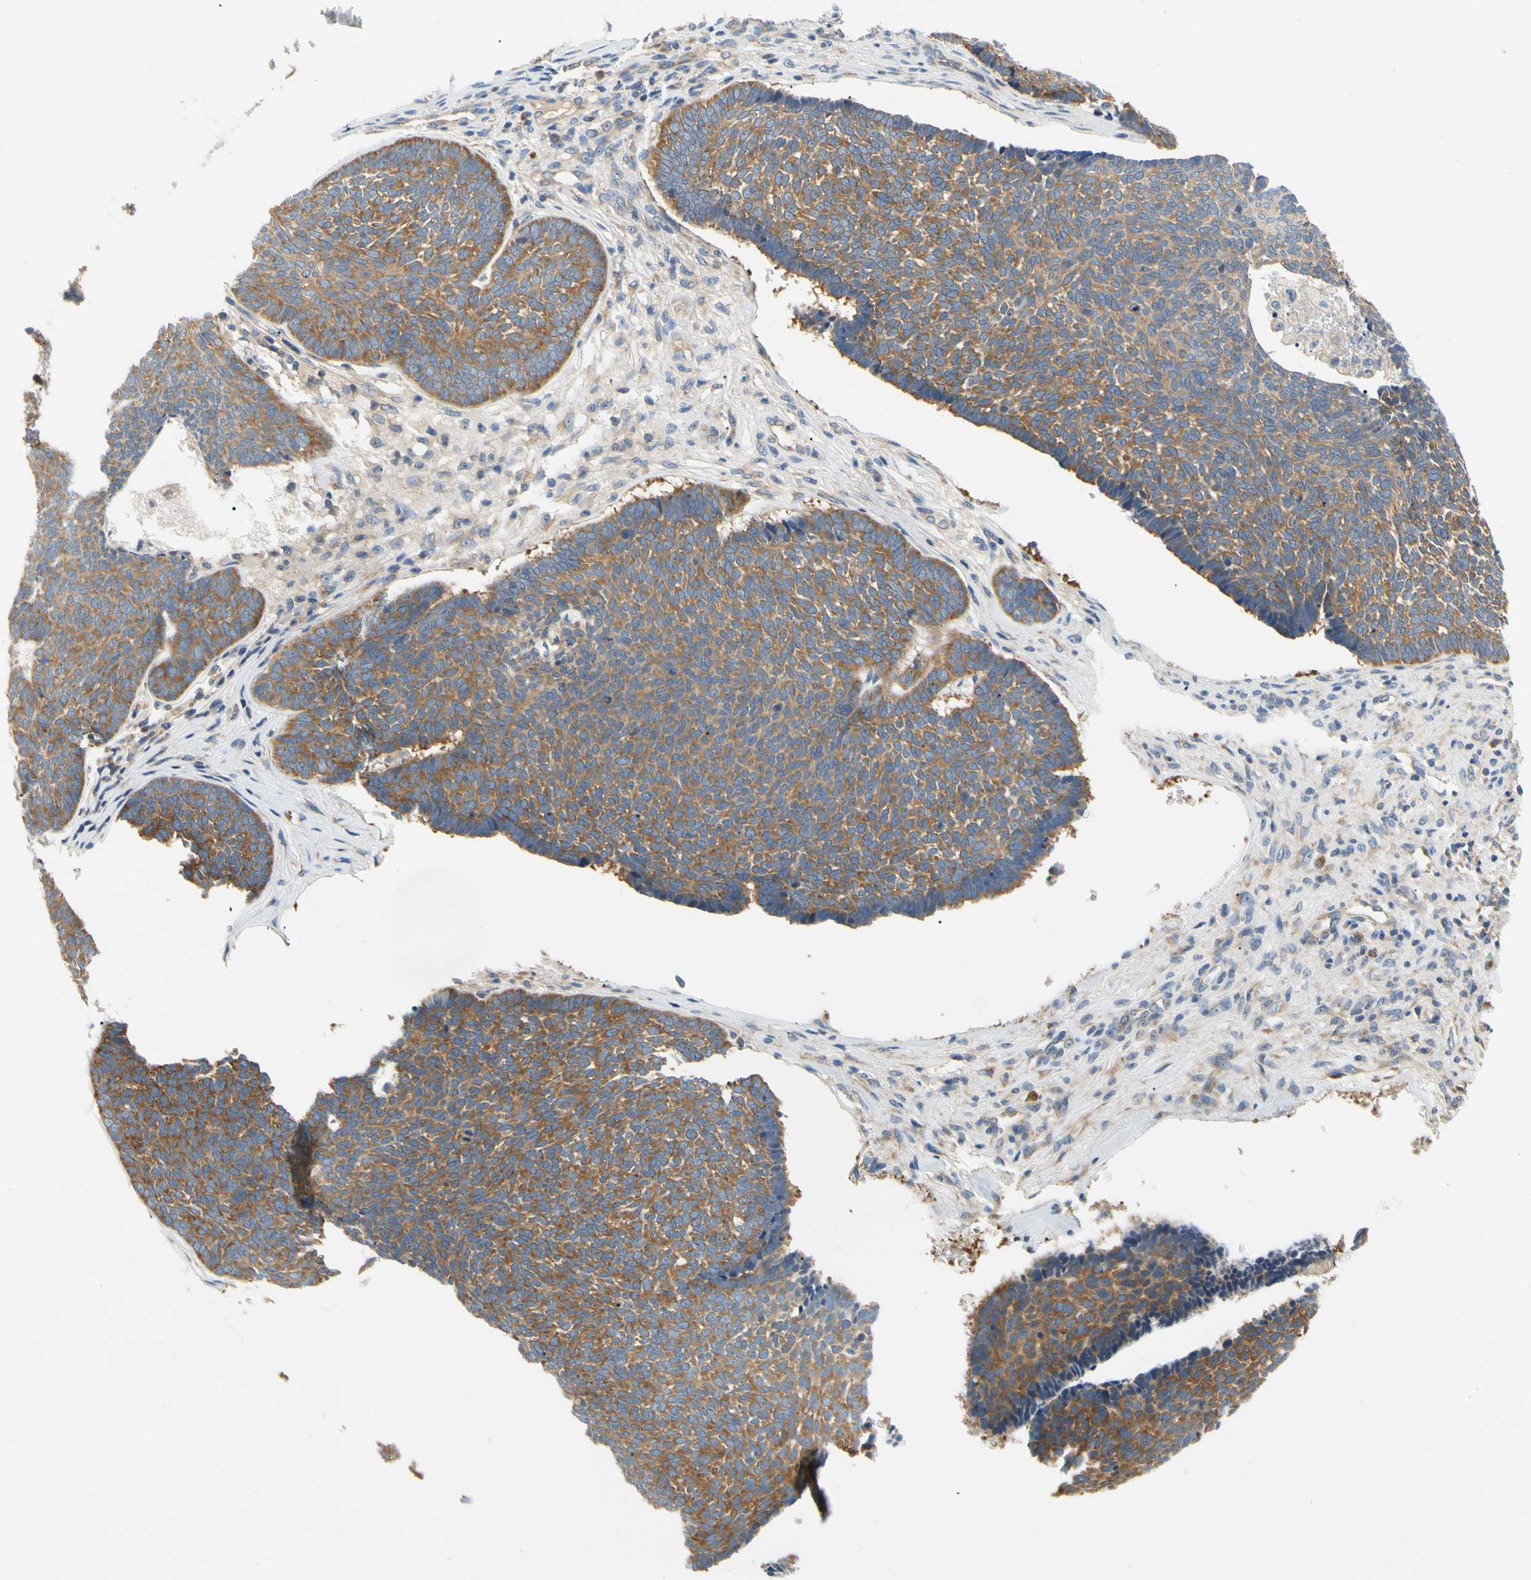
{"staining": {"intensity": "moderate", "quantity": ">75%", "location": "cytoplasmic/membranous"}, "tissue": "skin cancer", "cell_type": "Tumor cells", "image_type": "cancer", "snomed": [{"axis": "morphology", "description": "Basal cell carcinoma"}, {"axis": "topography", "description": "Skin"}], "caption": "An image of human skin cancer (basal cell carcinoma) stained for a protein displays moderate cytoplasmic/membranous brown staining in tumor cells. (Stains: DAB in brown, nuclei in blue, Microscopy: brightfield microscopy at high magnification).", "gene": "LRRC47", "patient": {"sex": "male", "age": 84}}